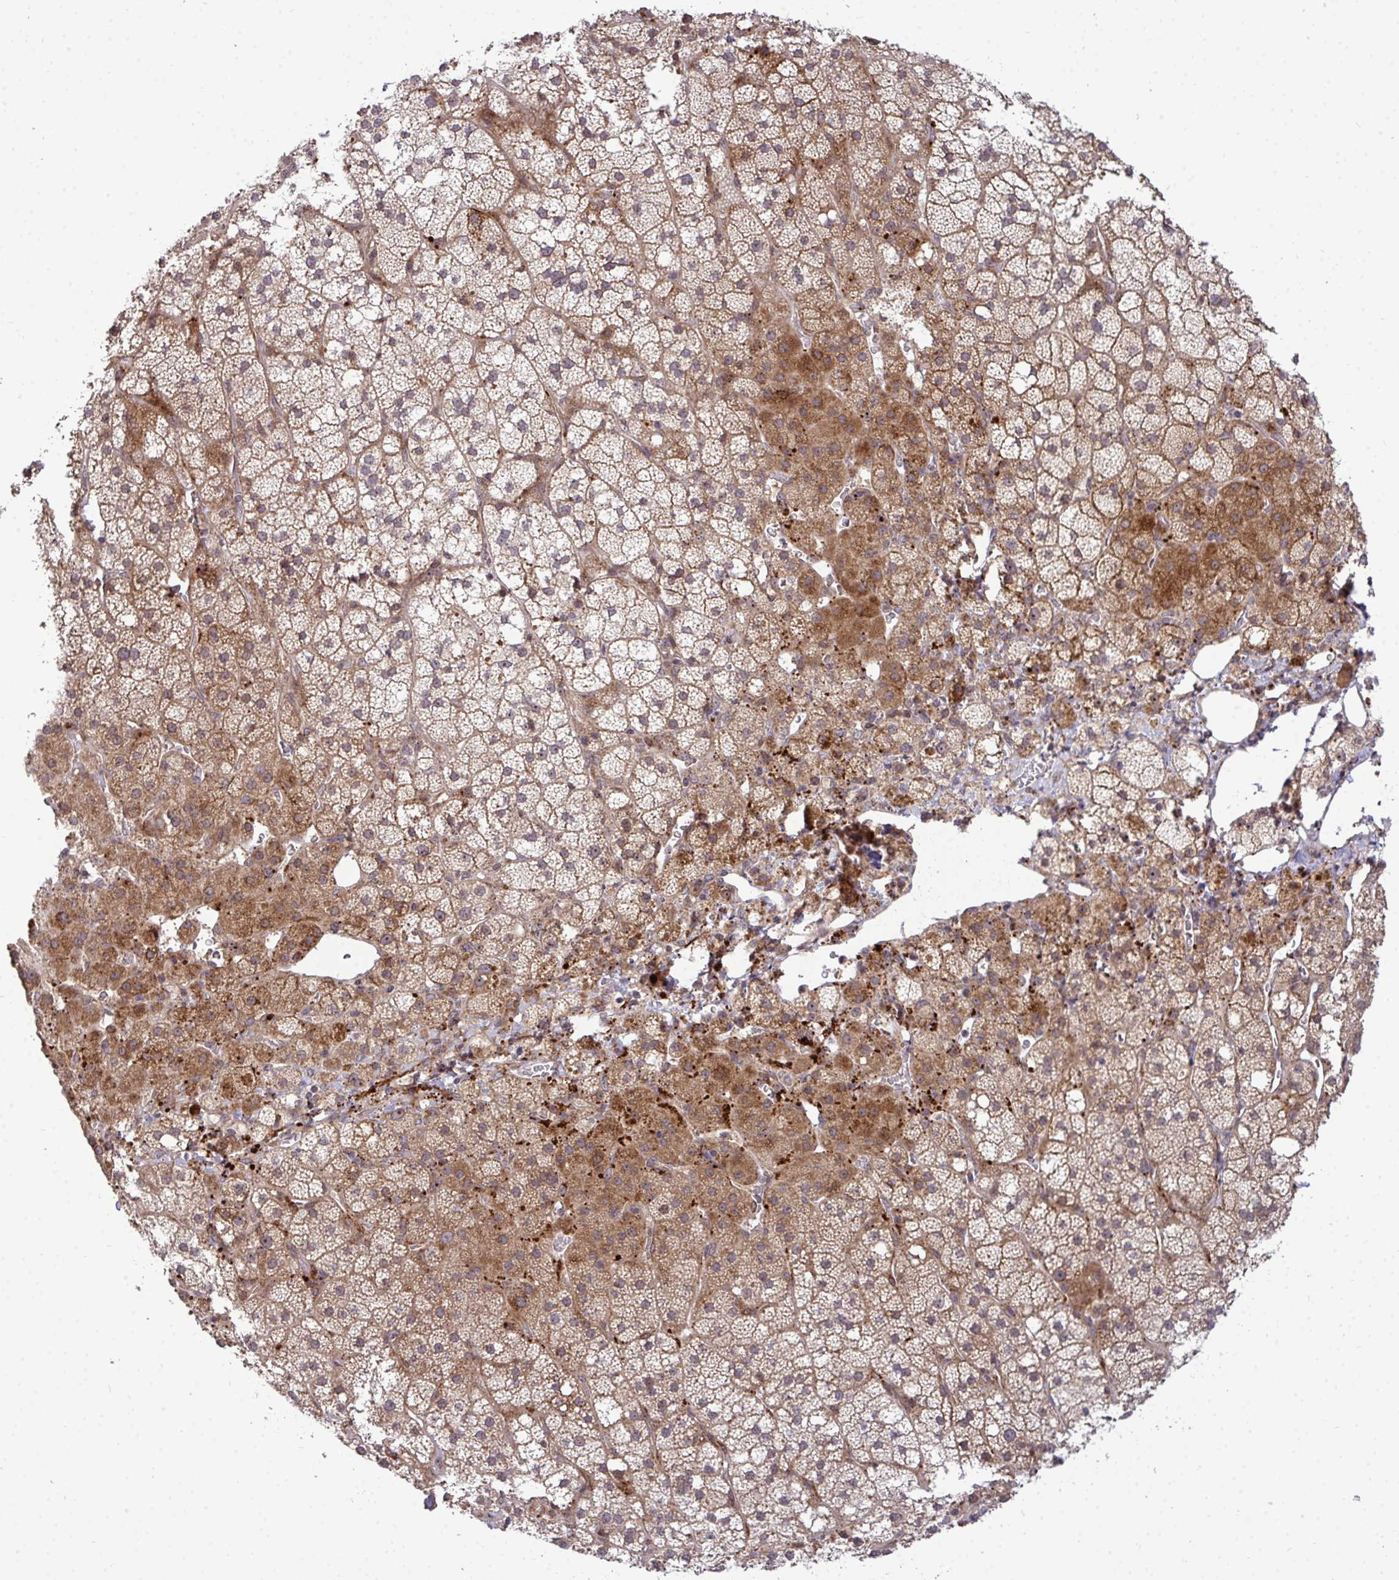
{"staining": {"intensity": "moderate", "quantity": ">75%", "location": "cytoplasmic/membranous"}, "tissue": "adrenal gland", "cell_type": "Glandular cells", "image_type": "normal", "snomed": [{"axis": "morphology", "description": "Normal tissue, NOS"}, {"axis": "topography", "description": "Adrenal gland"}], "caption": "IHC photomicrograph of benign adrenal gland stained for a protein (brown), which demonstrates medium levels of moderate cytoplasmic/membranous positivity in approximately >75% of glandular cells.", "gene": "TRIM44", "patient": {"sex": "male", "age": 53}}